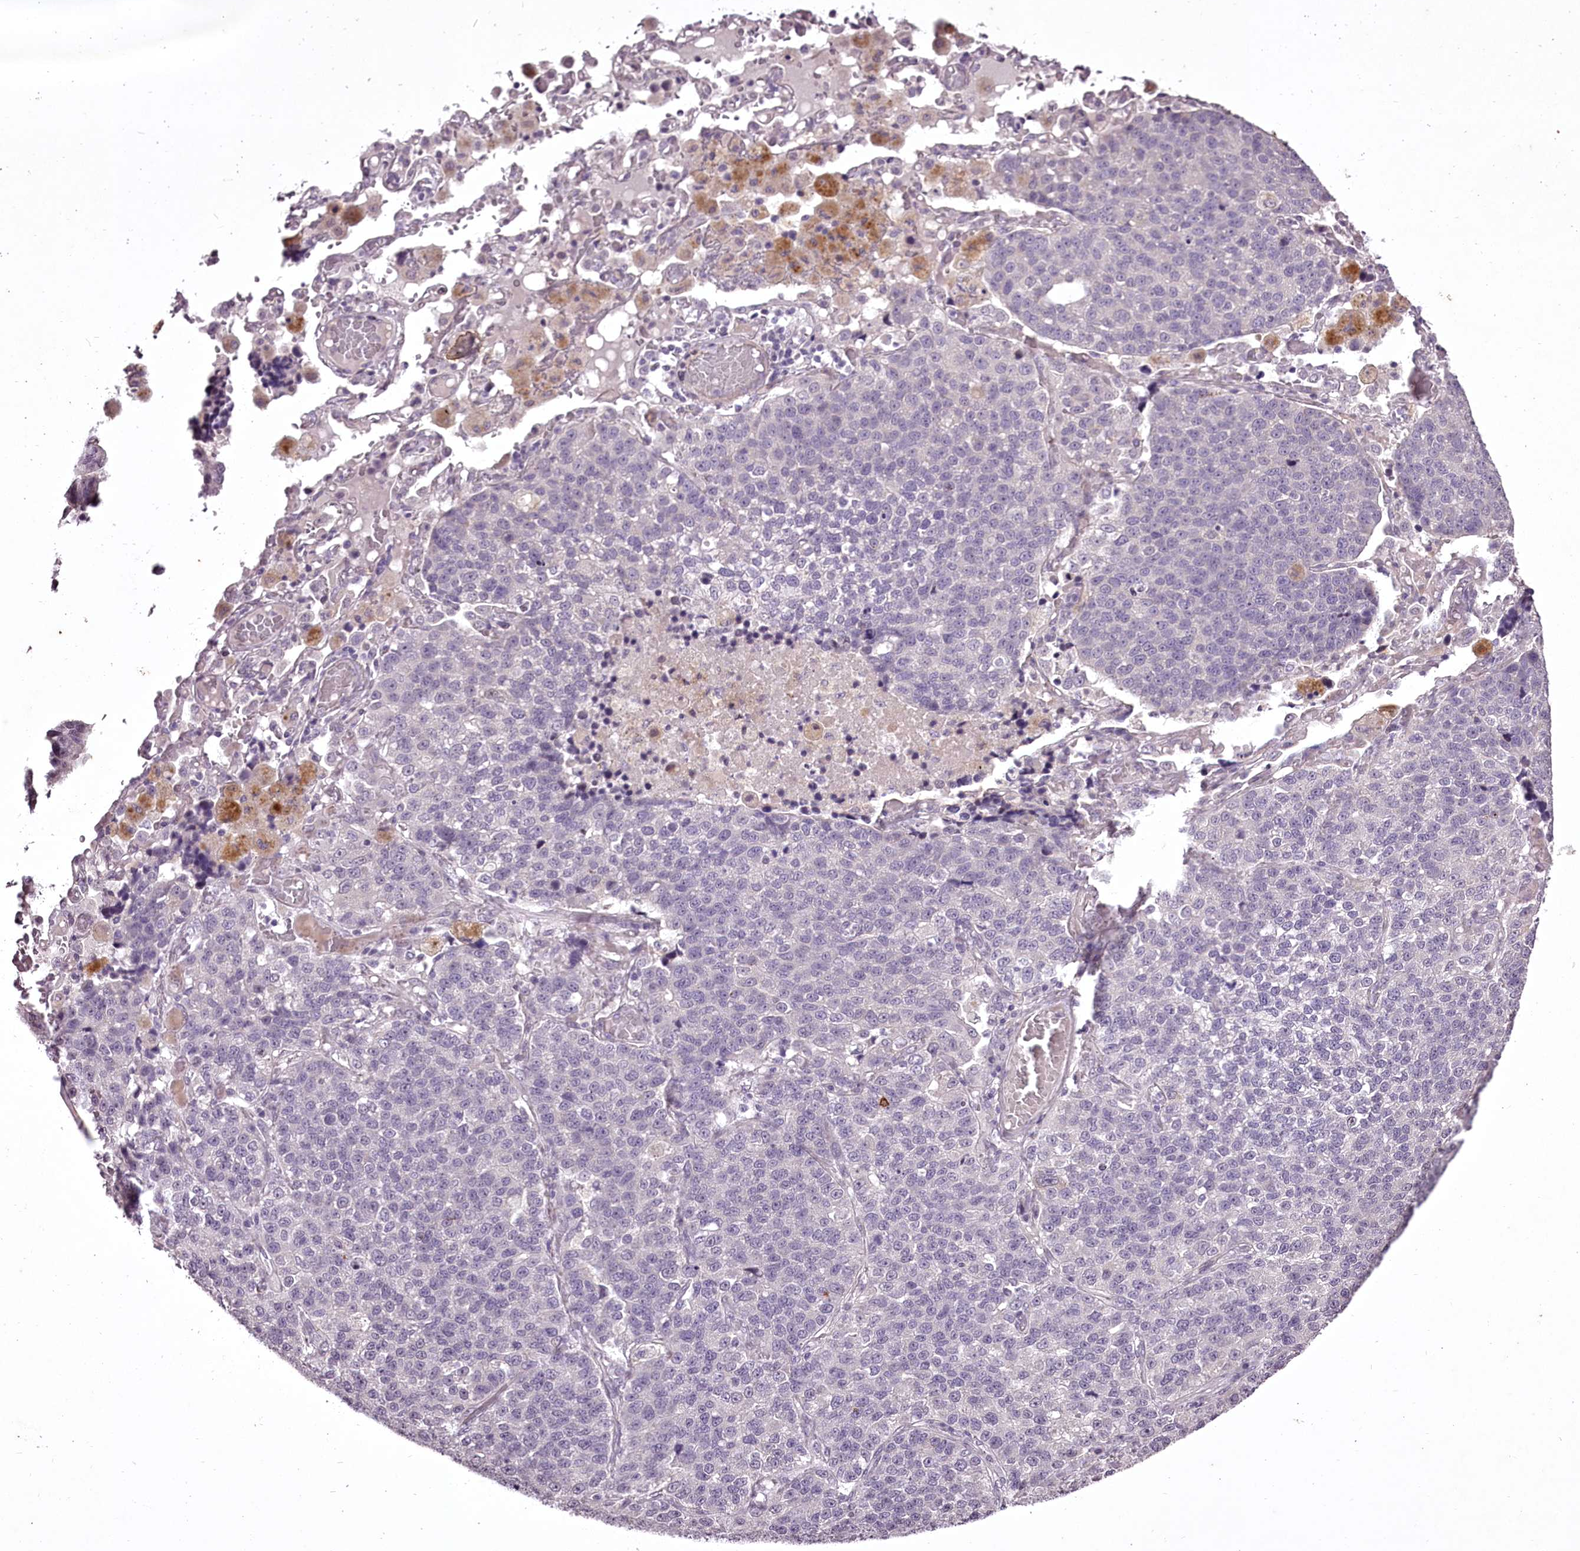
{"staining": {"intensity": "negative", "quantity": "none", "location": "none"}, "tissue": "lung cancer", "cell_type": "Tumor cells", "image_type": "cancer", "snomed": [{"axis": "morphology", "description": "Adenocarcinoma, NOS"}, {"axis": "topography", "description": "Lung"}], "caption": "A micrograph of human lung adenocarcinoma is negative for staining in tumor cells. (Stains: DAB (3,3'-diaminobenzidine) immunohistochemistry (IHC) with hematoxylin counter stain, Microscopy: brightfield microscopy at high magnification).", "gene": "C1orf56", "patient": {"sex": "male", "age": 49}}